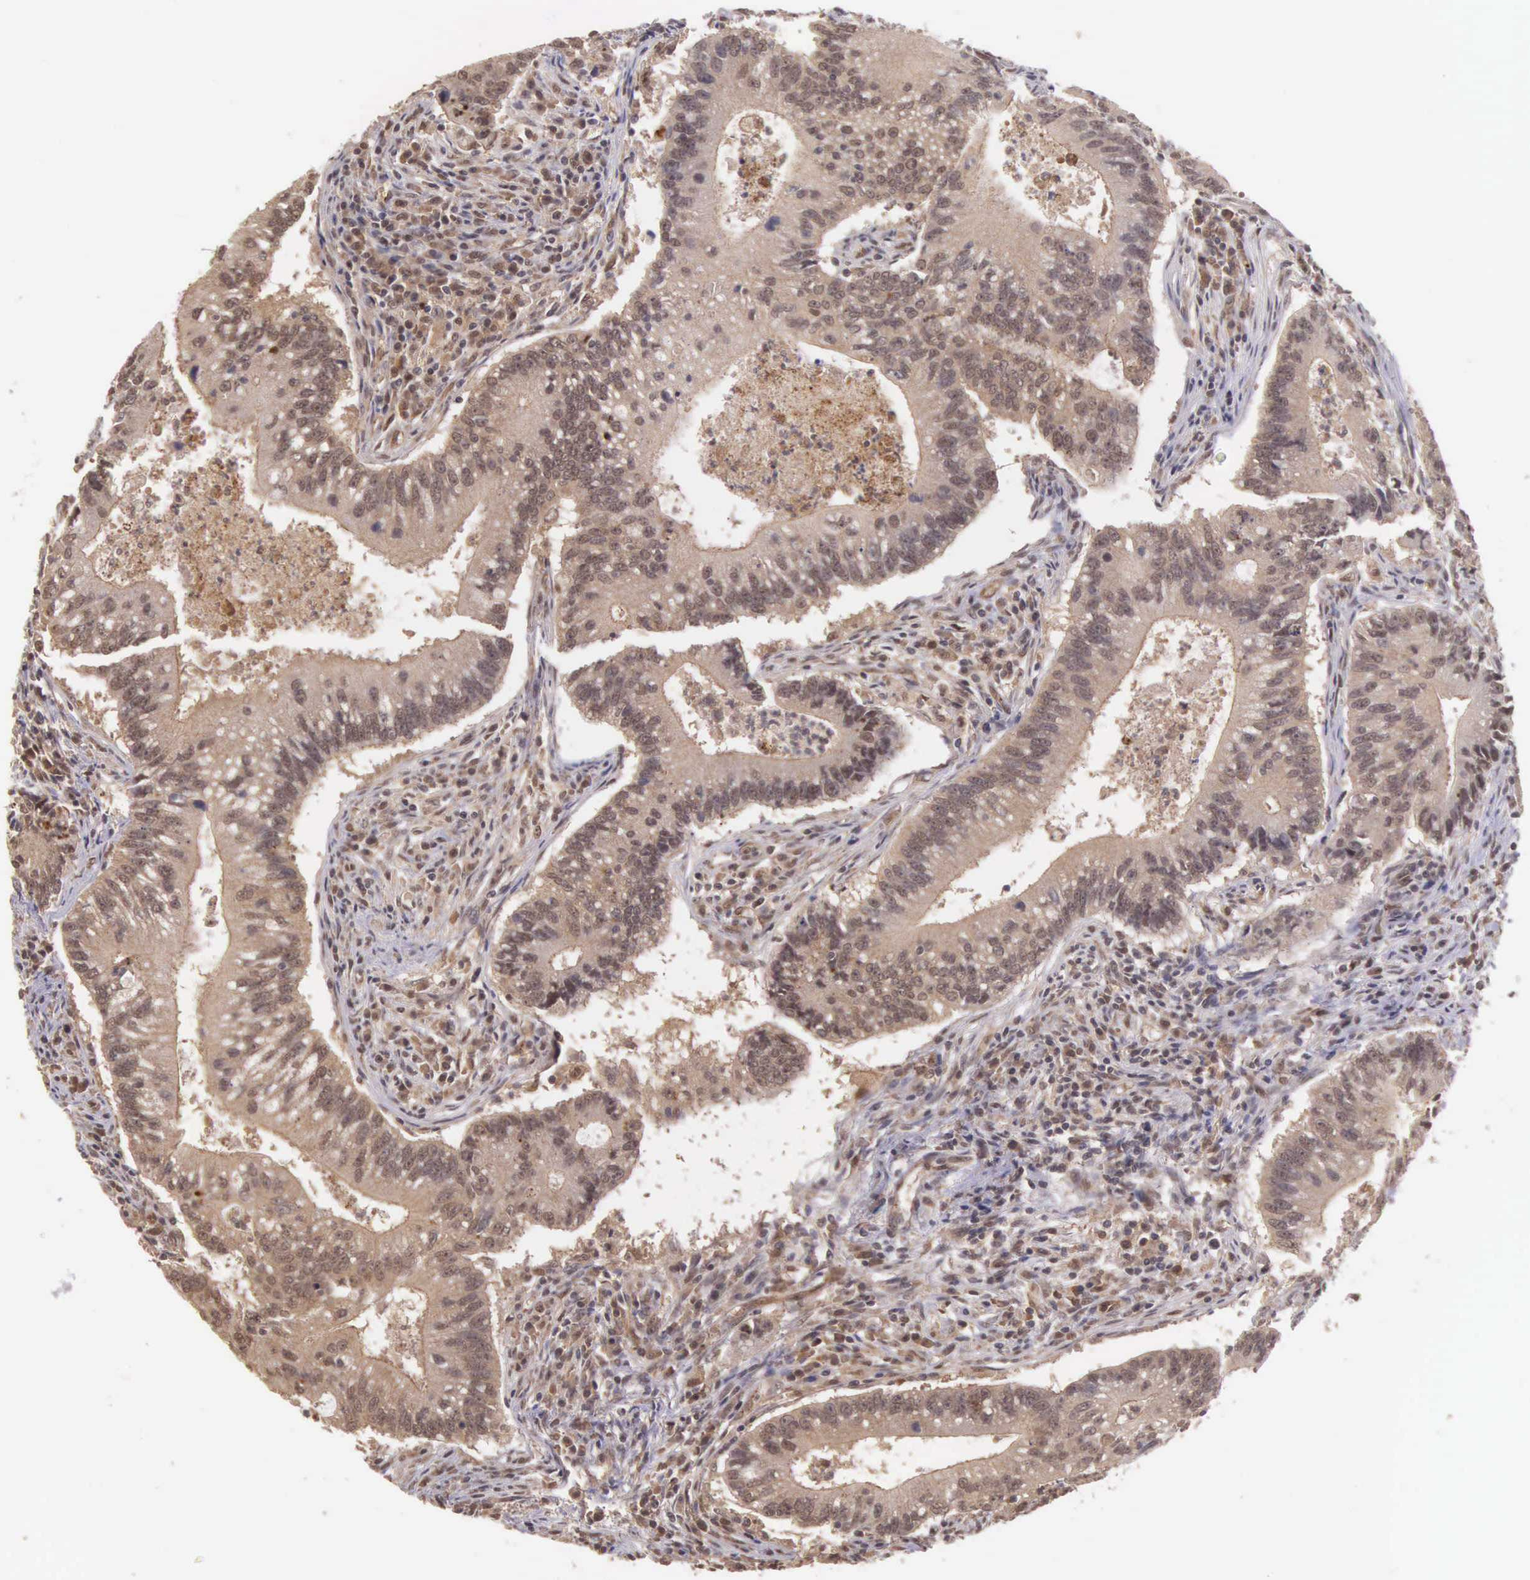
{"staining": {"intensity": "moderate", "quantity": ">75%", "location": "cytoplasmic/membranous"}, "tissue": "colorectal cancer", "cell_type": "Tumor cells", "image_type": "cancer", "snomed": [{"axis": "morphology", "description": "Adenocarcinoma, NOS"}, {"axis": "topography", "description": "Rectum"}], "caption": "Immunohistochemical staining of human colorectal cancer (adenocarcinoma) reveals medium levels of moderate cytoplasmic/membranous positivity in about >75% of tumor cells.", "gene": "VASH1", "patient": {"sex": "female", "age": 81}}